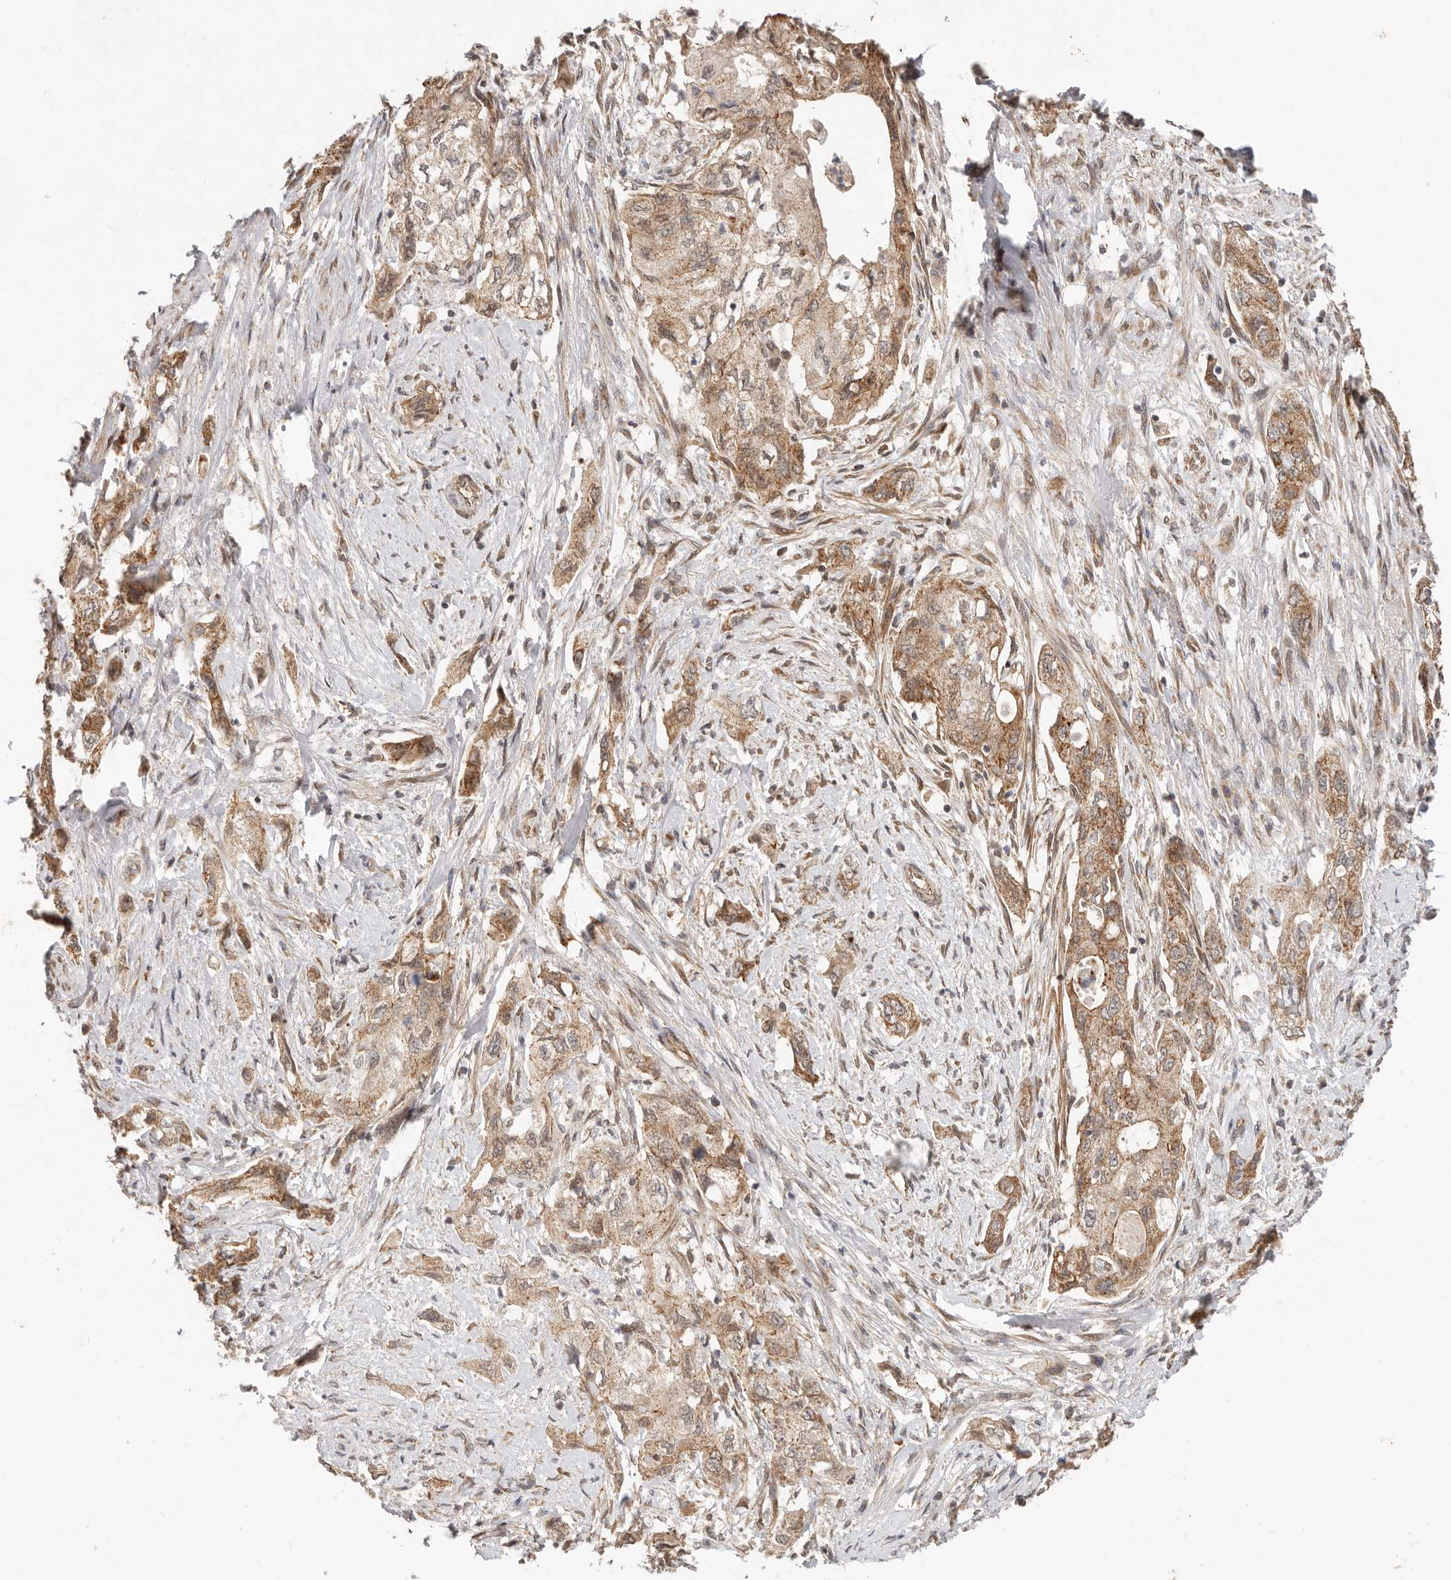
{"staining": {"intensity": "moderate", "quantity": ">75%", "location": "cytoplasmic/membranous"}, "tissue": "pancreatic cancer", "cell_type": "Tumor cells", "image_type": "cancer", "snomed": [{"axis": "morphology", "description": "Adenocarcinoma, NOS"}, {"axis": "topography", "description": "Pancreas"}], "caption": "Pancreatic cancer (adenocarcinoma) was stained to show a protein in brown. There is medium levels of moderate cytoplasmic/membranous staining in approximately >75% of tumor cells. The staining was performed using DAB to visualize the protein expression in brown, while the nuclei were stained in blue with hematoxylin (Magnification: 20x).", "gene": "USP49", "patient": {"sex": "female", "age": 73}}